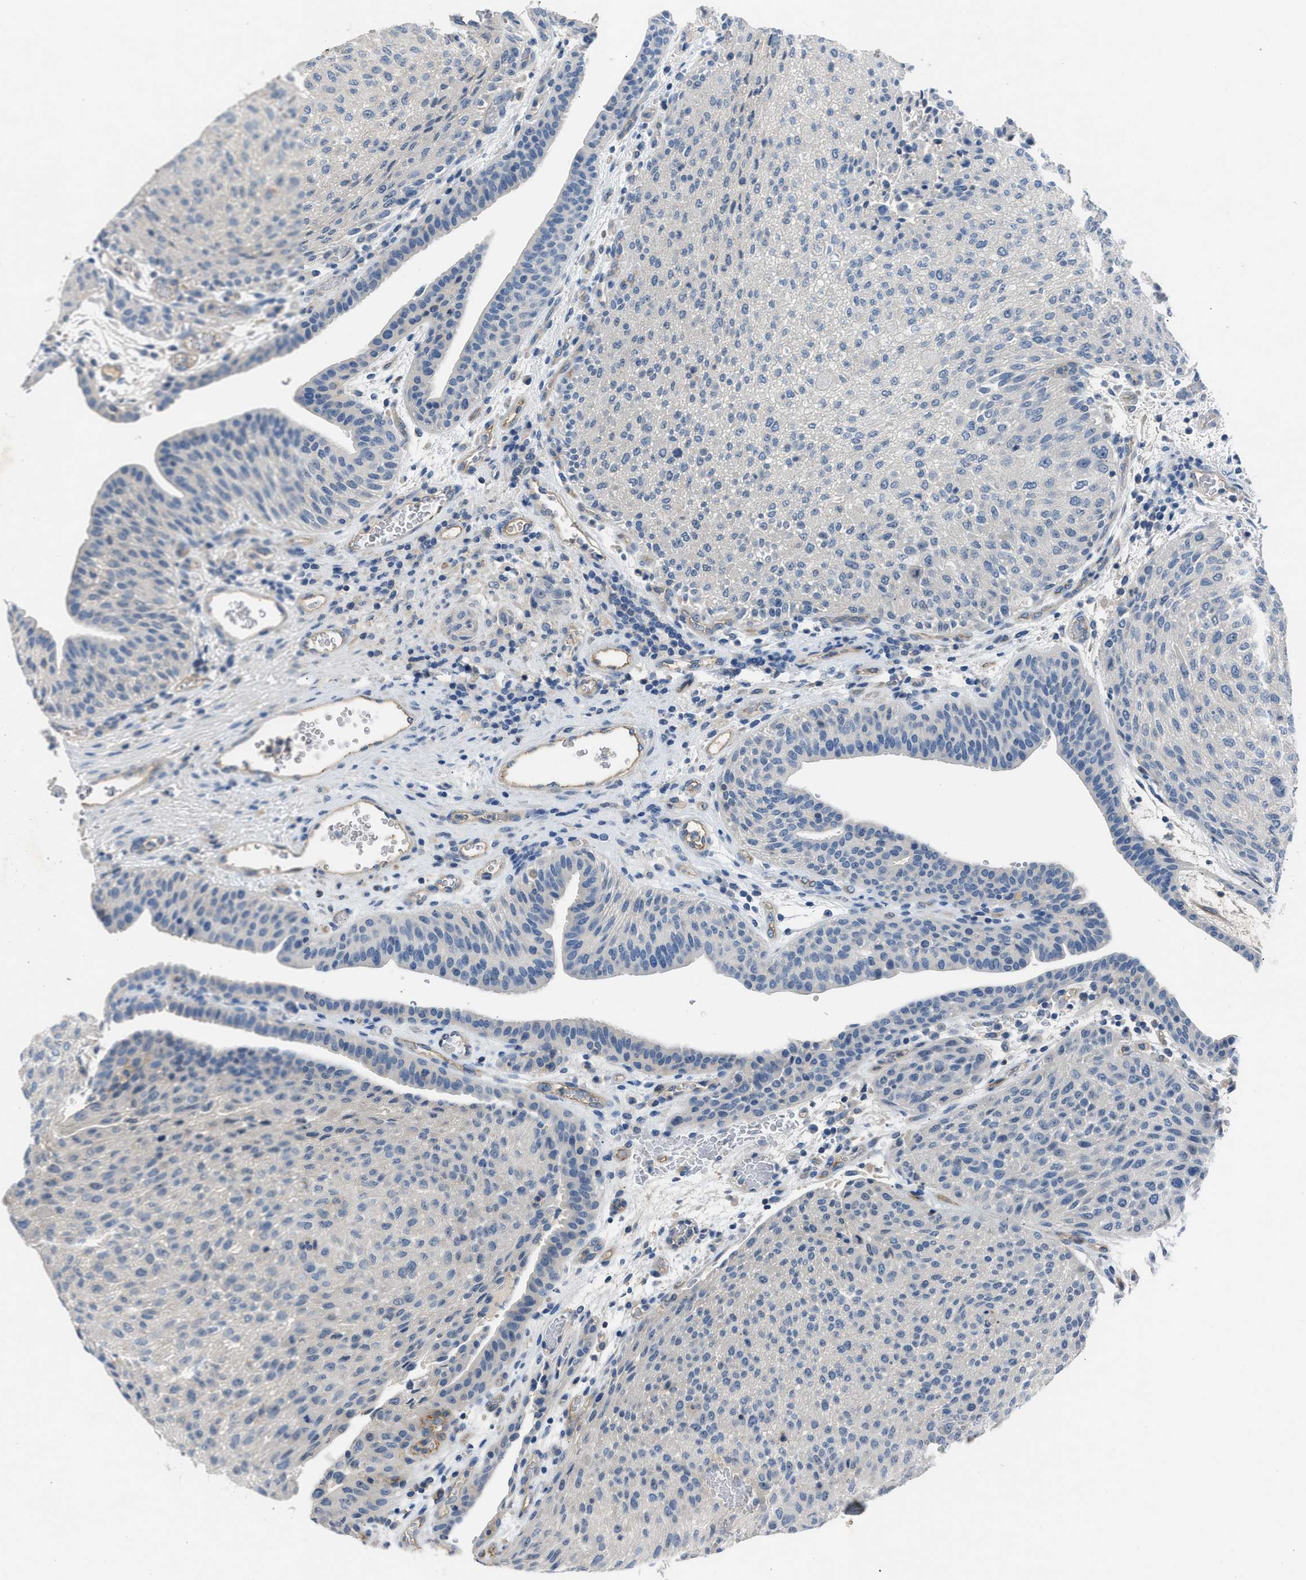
{"staining": {"intensity": "negative", "quantity": "none", "location": "none"}, "tissue": "urothelial cancer", "cell_type": "Tumor cells", "image_type": "cancer", "snomed": [{"axis": "morphology", "description": "Urothelial carcinoma, Low grade"}, {"axis": "morphology", "description": "Urothelial carcinoma, High grade"}, {"axis": "topography", "description": "Urinary bladder"}], "caption": "Immunohistochemistry micrograph of neoplastic tissue: human low-grade urothelial carcinoma stained with DAB (3,3'-diaminobenzidine) exhibits no significant protein expression in tumor cells.", "gene": "DNAAF5", "patient": {"sex": "male", "age": 35}}